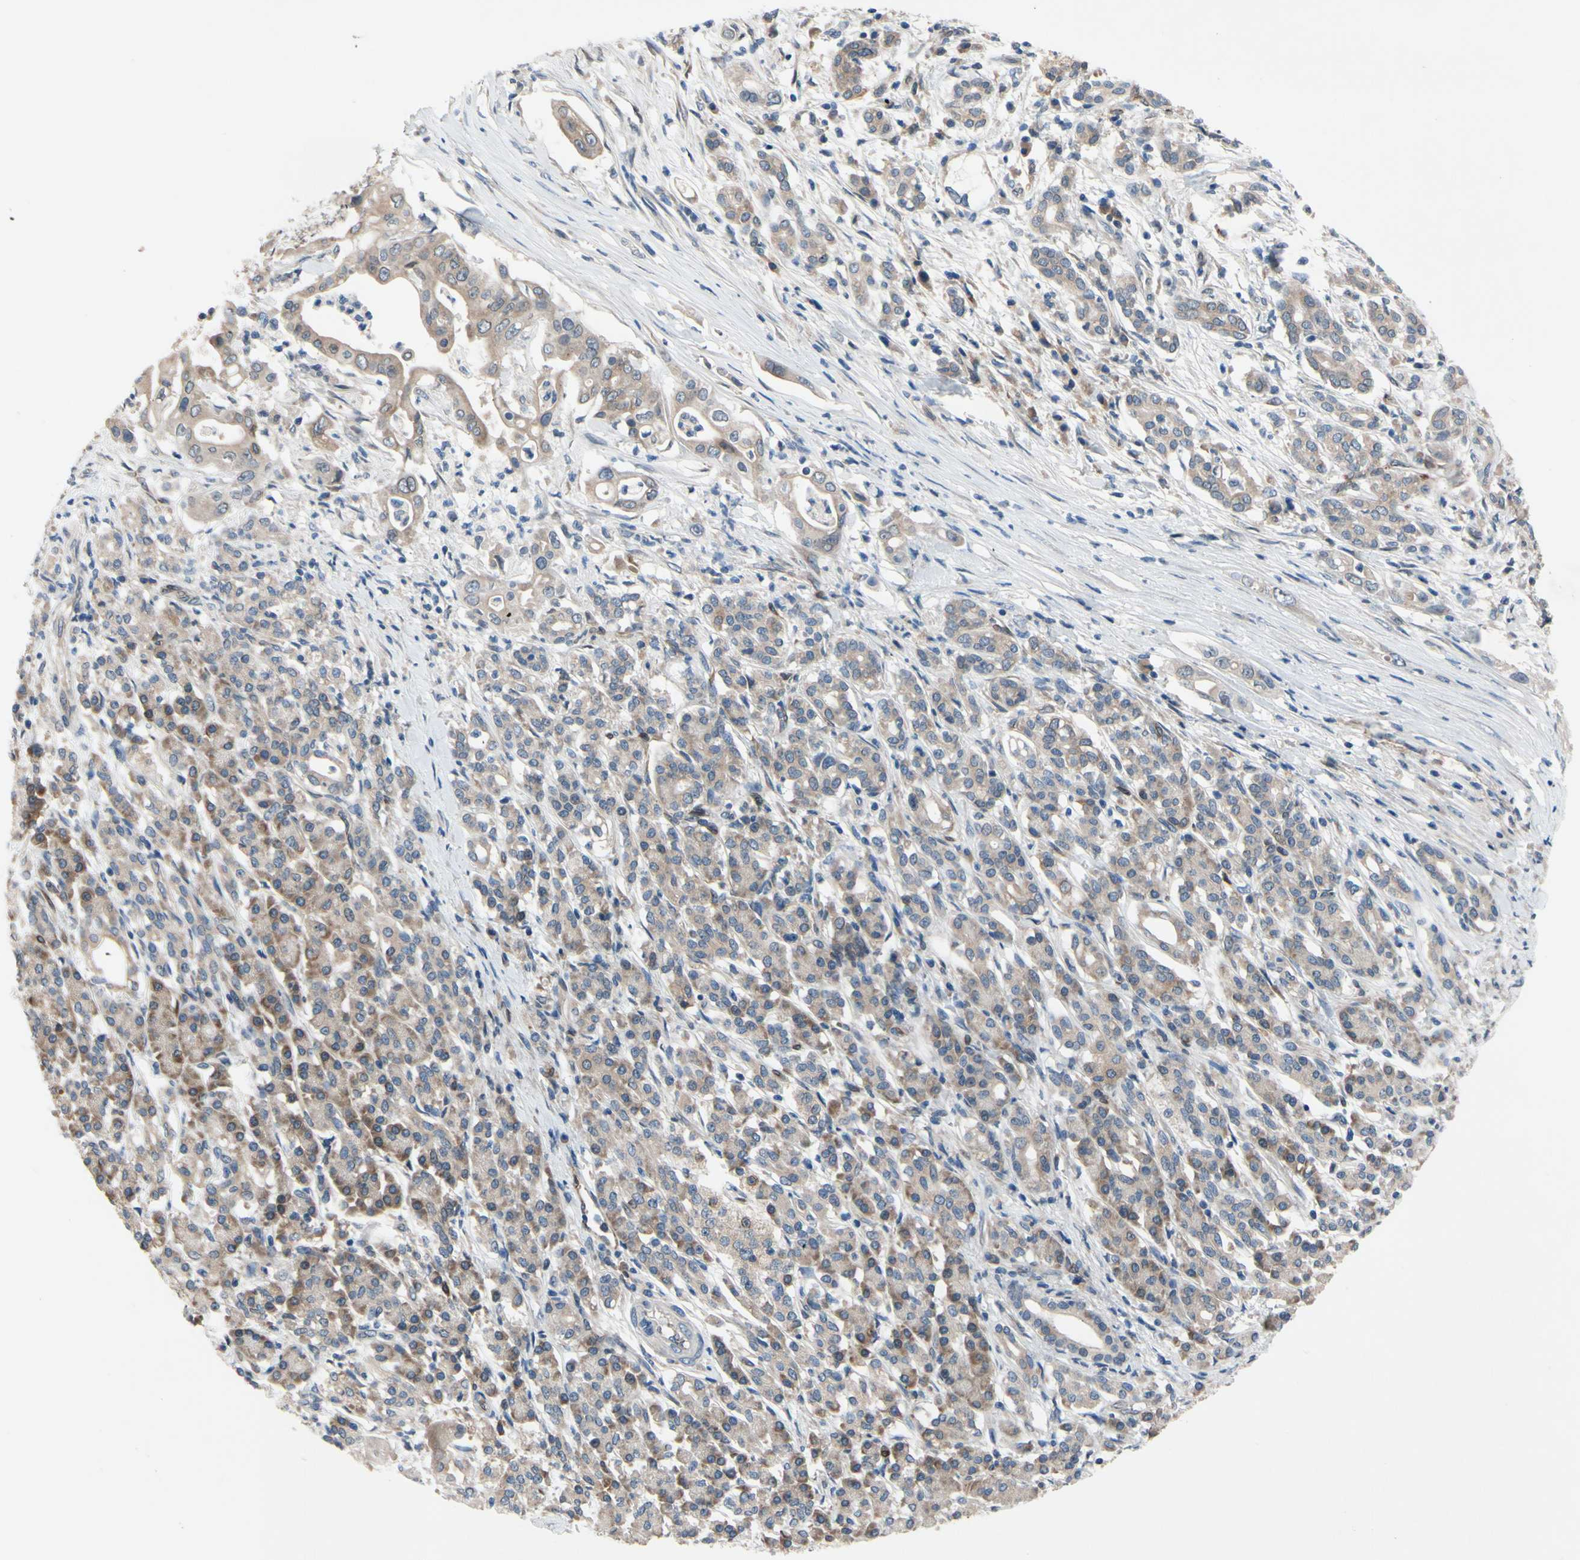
{"staining": {"intensity": "weak", "quantity": ">75%", "location": "cytoplasmic/membranous"}, "tissue": "pancreatic cancer", "cell_type": "Tumor cells", "image_type": "cancer", "snomed": [{"axis": "morphology", "description": "Normal tissue, NOS"}, {"axis": "topography", "description": "Pancreas"}], "caption": "An image showing weak cytoplasmic/membranous staining in about >75% of tumor cells in pancreatic cancer, as visualized by brown immunohistochemical staining.", "gene": "PRXL2A", "patient": {"sex": "male", "age": 42}}